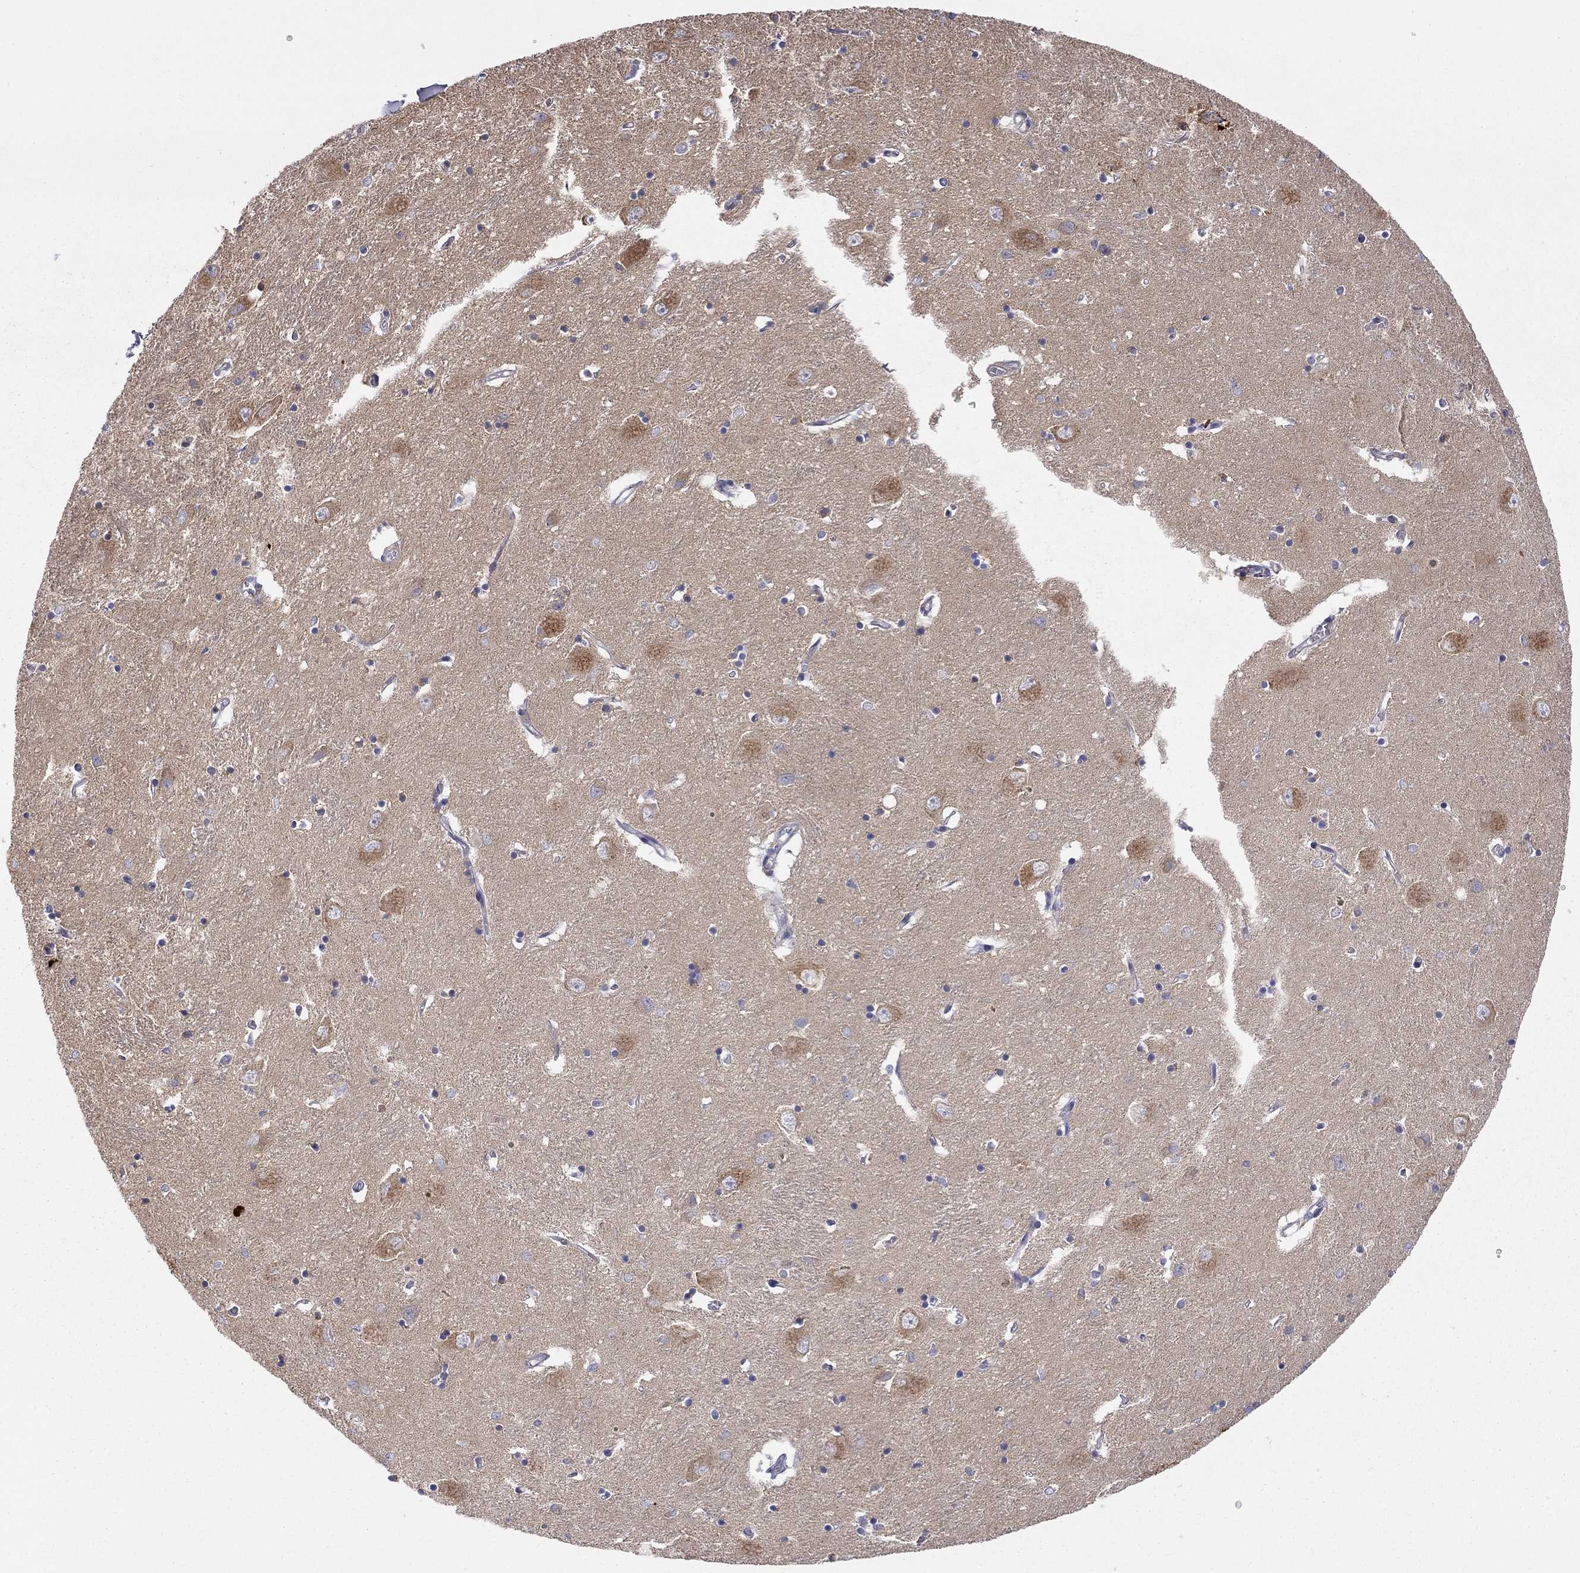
{"staining": {"intensity": "strong", "quantity": "<25%", "location": "cytoplasmic/membranous"}, "tissue": "caudate", "cell_type": "Glial cells", "image_type": "normal", "snomed": [{"axis": "morphology", "description": "Normal tissue, NOS"}, {"axis": "topography", "description": "Lateral ventricle wall"}], "caption": "Immunohistochemistry (IHC) histopathology image of benign caudate: human caudate stained using immunohistochemistry (IHC) displays medium levels of strong protein expression localized specifically in the cytoplasmic/membranous of glial cells, appearing as a cytoplasmic/membranous brown color.", "gene": "CASTOR1", "patient": {"sex": "male", "age": 54}}